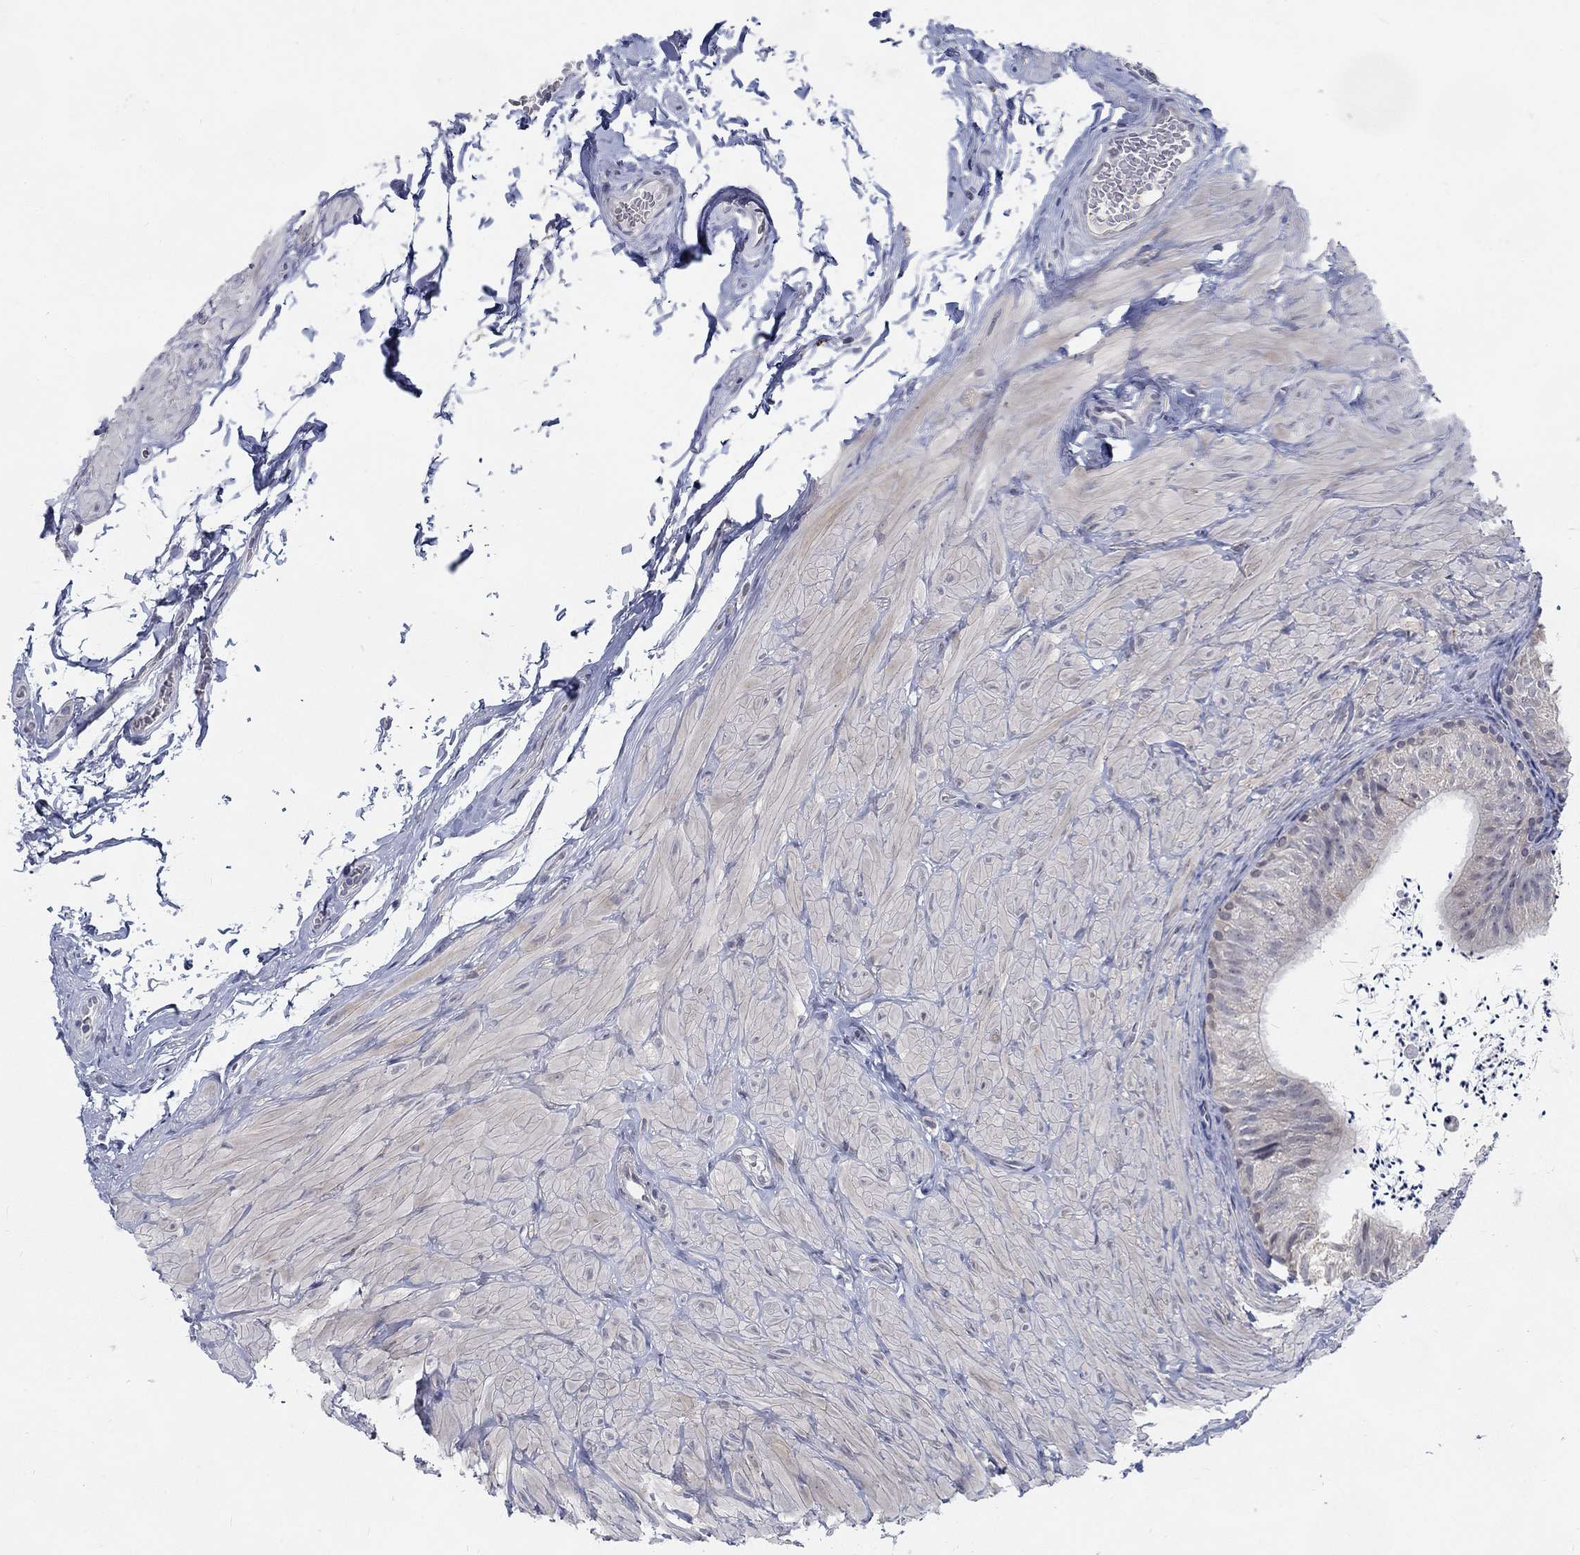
{"staining": {"intensity": "negative", "quantity": "none", "location": "none"}, "tissue": "epididymis", "cell_type": "Glandular cells", "image_type": "normal", "snomed": [{"axis": "morphology", "description": "Normal tissue, NOS"}, {"axis": "topography", "description": "Epididymis"}], "caption": "A histopathology image of human epididymis is negative for staining in glandular cells. The staining is performed using DAB (3,3'-diaminobenzidine) brown chromogen with nuclei counter-stained in using hematoxylin.", "gene": "MTSS2", "patient": {"sex": "male", "age": 32}}